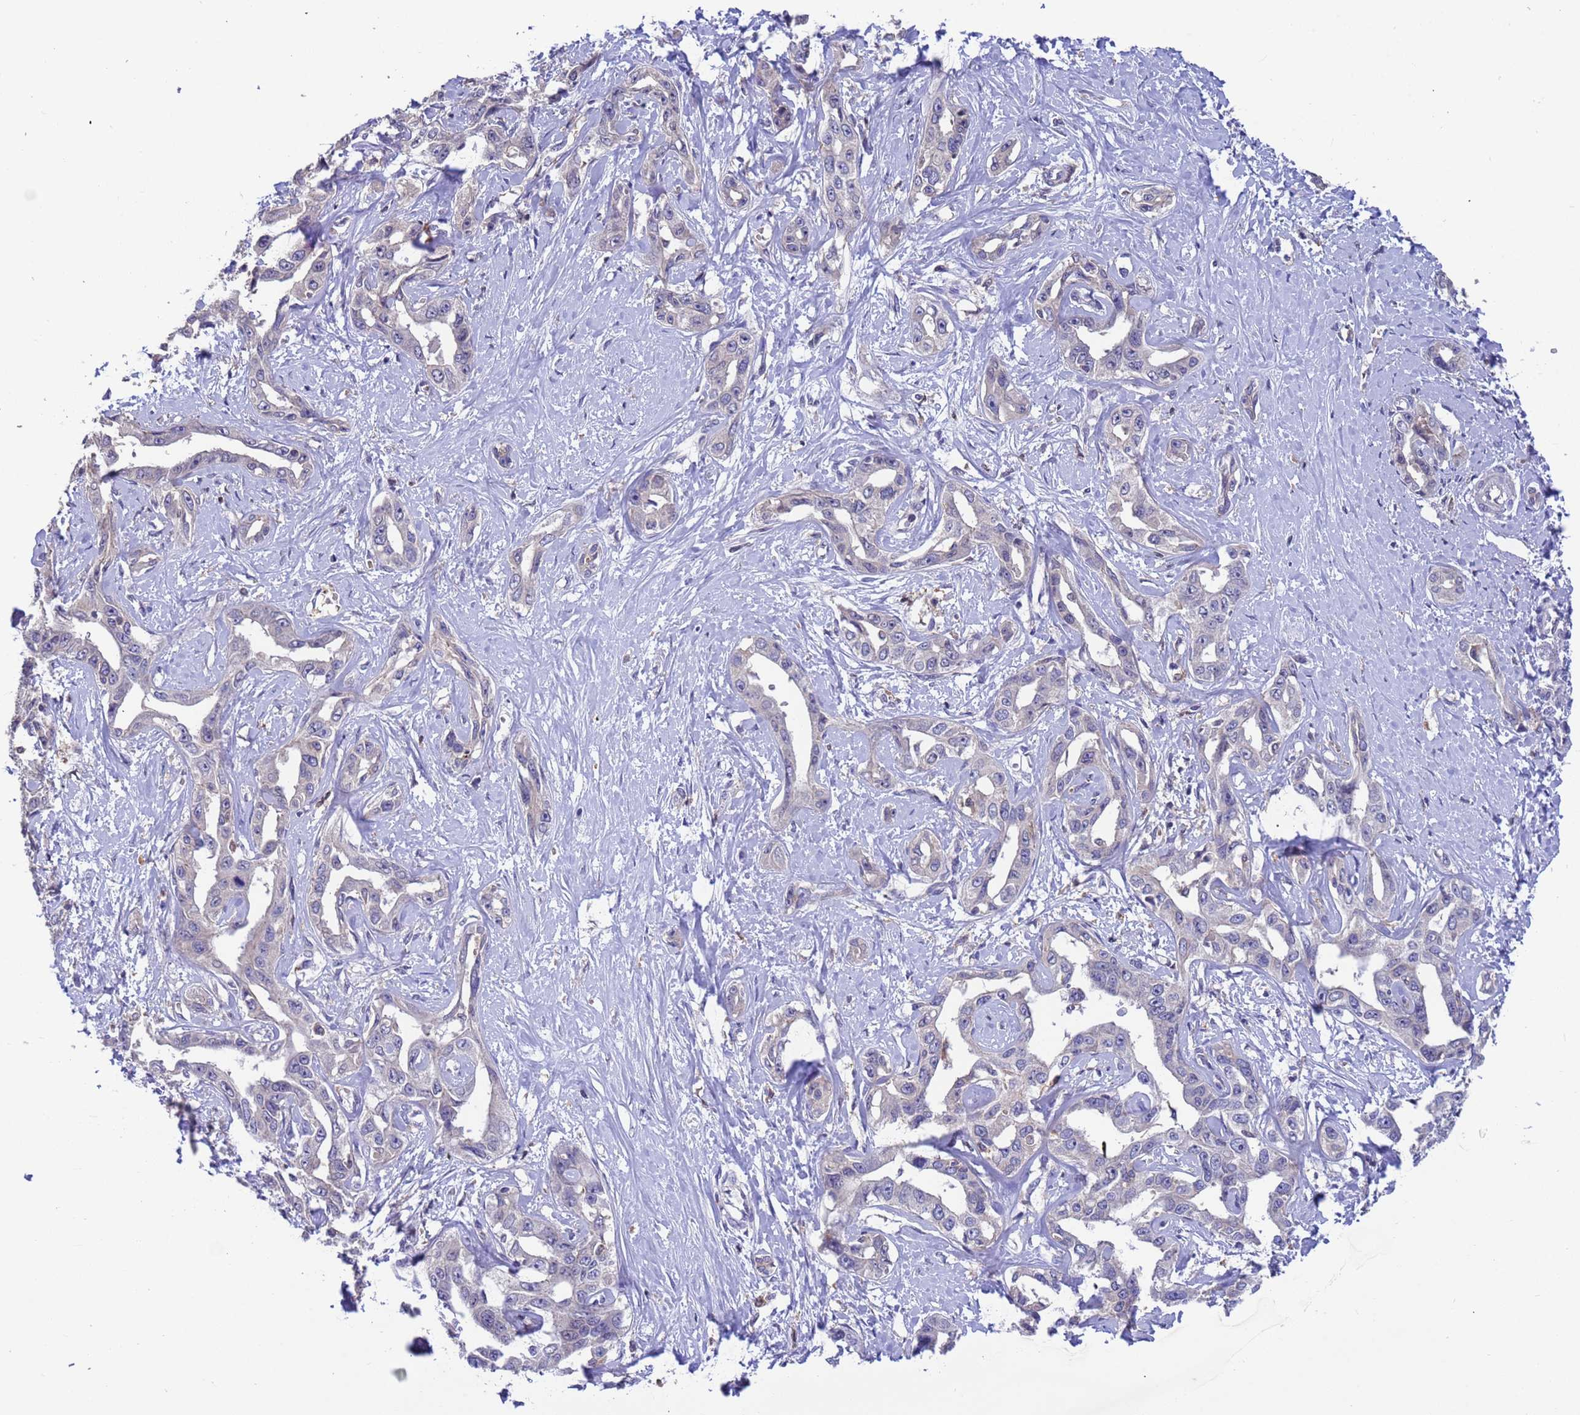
{"staining": {"intensity": "negative", "quantity": "none", "location": "none"}, "tissue": "liver cancer", "cell_type": "Tumor cells", "image_type": "cancer", "snomed": [{"axis": "morphology", "description": "Cholangiocarcinoma"}, {"axis": "topography", "description": "Liver"}], "caption": "The image displays no significant positivity in tumor cells of liver cancer (cholangiocarcinoma).", "gene": "AMPD3", "patient": {"sex": "male", "age": 59}}